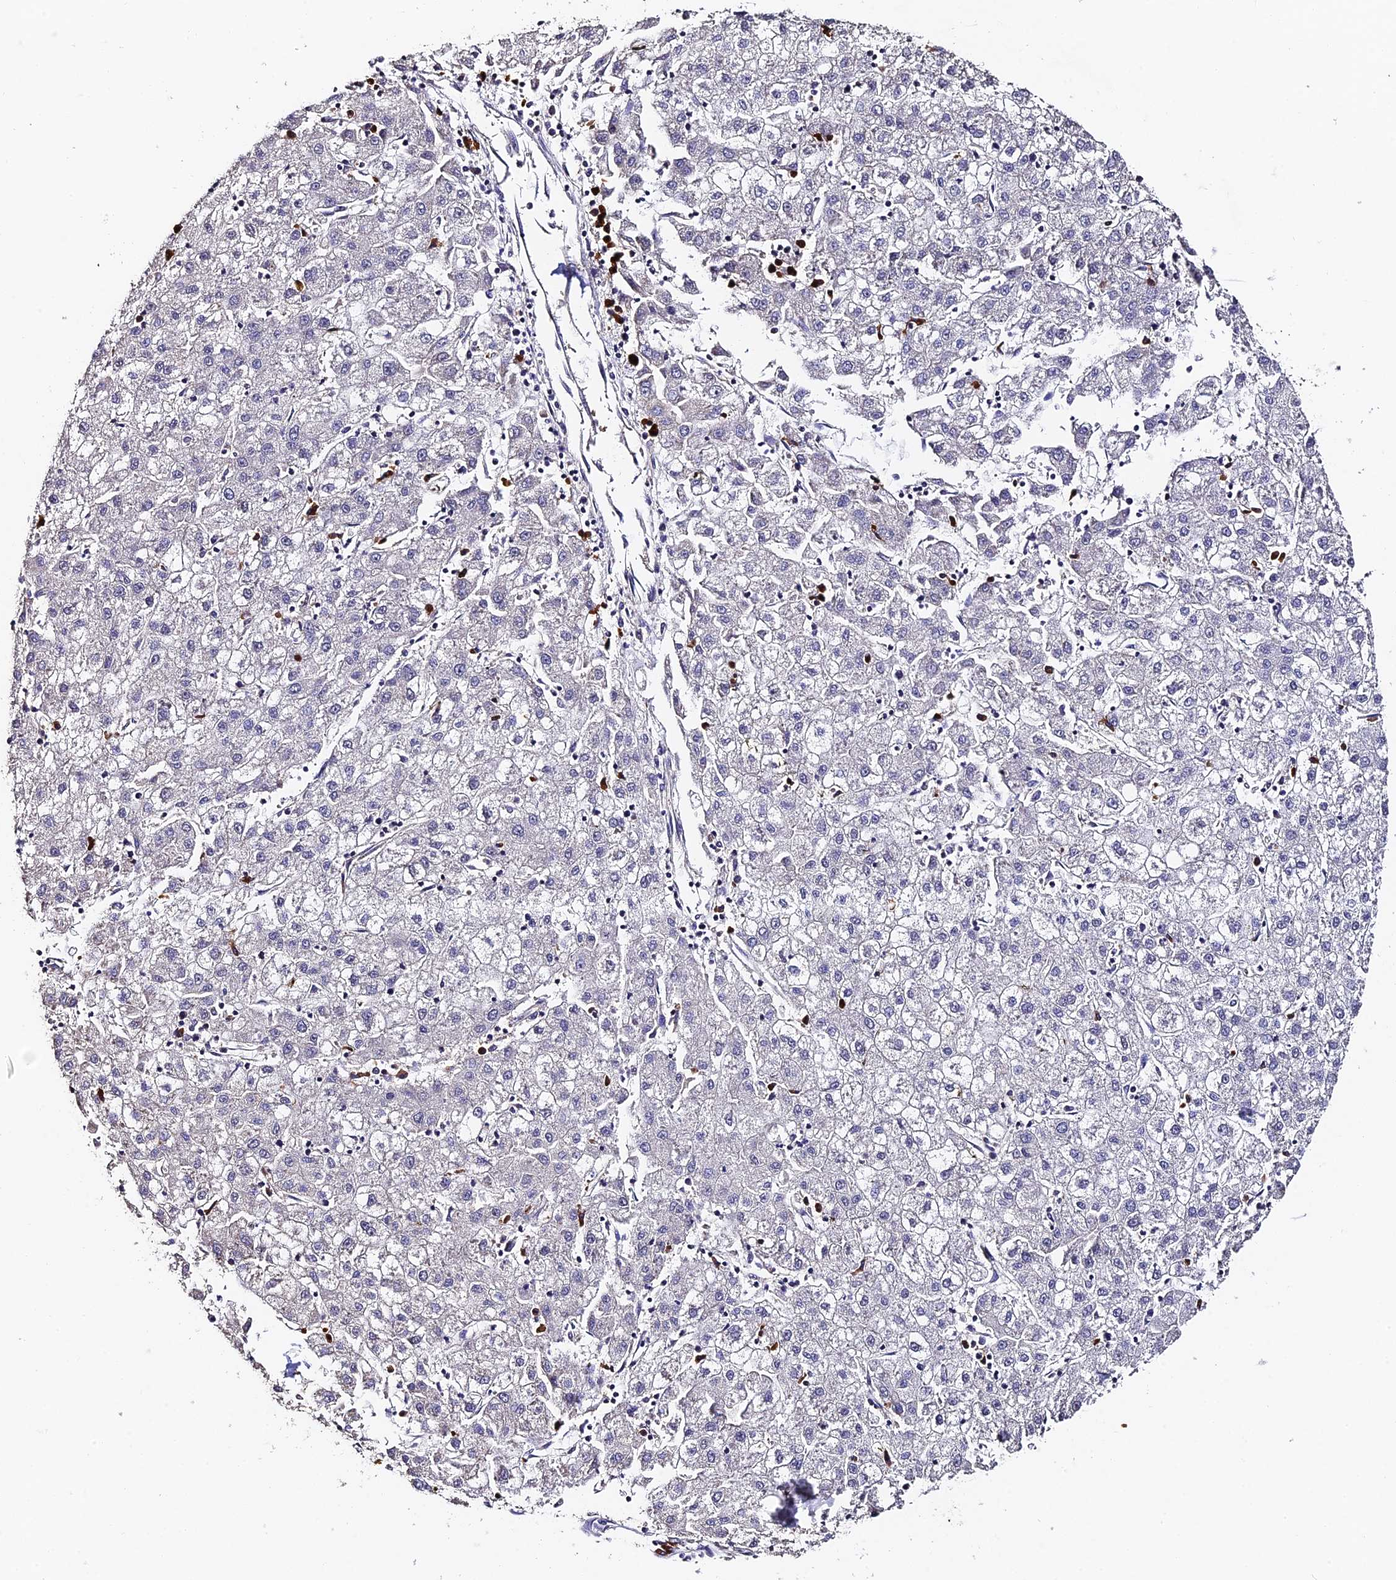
{"staining": {"intensity": "negative", "quantity": "none", "location": "none"}, "tissue": "liver cancer", "cell_type": "Tumor cells", "image_type": "cancer", "snomed": [{"axis": "morphology", "description": "Carcinoma, Hepatocellular, NOS"}, {"axis": "topography", "description": "Liver"}], "caption": "The image reveals no significant staining in tumor cells of liver cancer. (Brightfield microscopy of DAB (3,3'-diaminobenzidine) immunohistochemistry at high magnification).", "gene": "SLC11A1", "patient": {"sex": "male", "age": 72}}